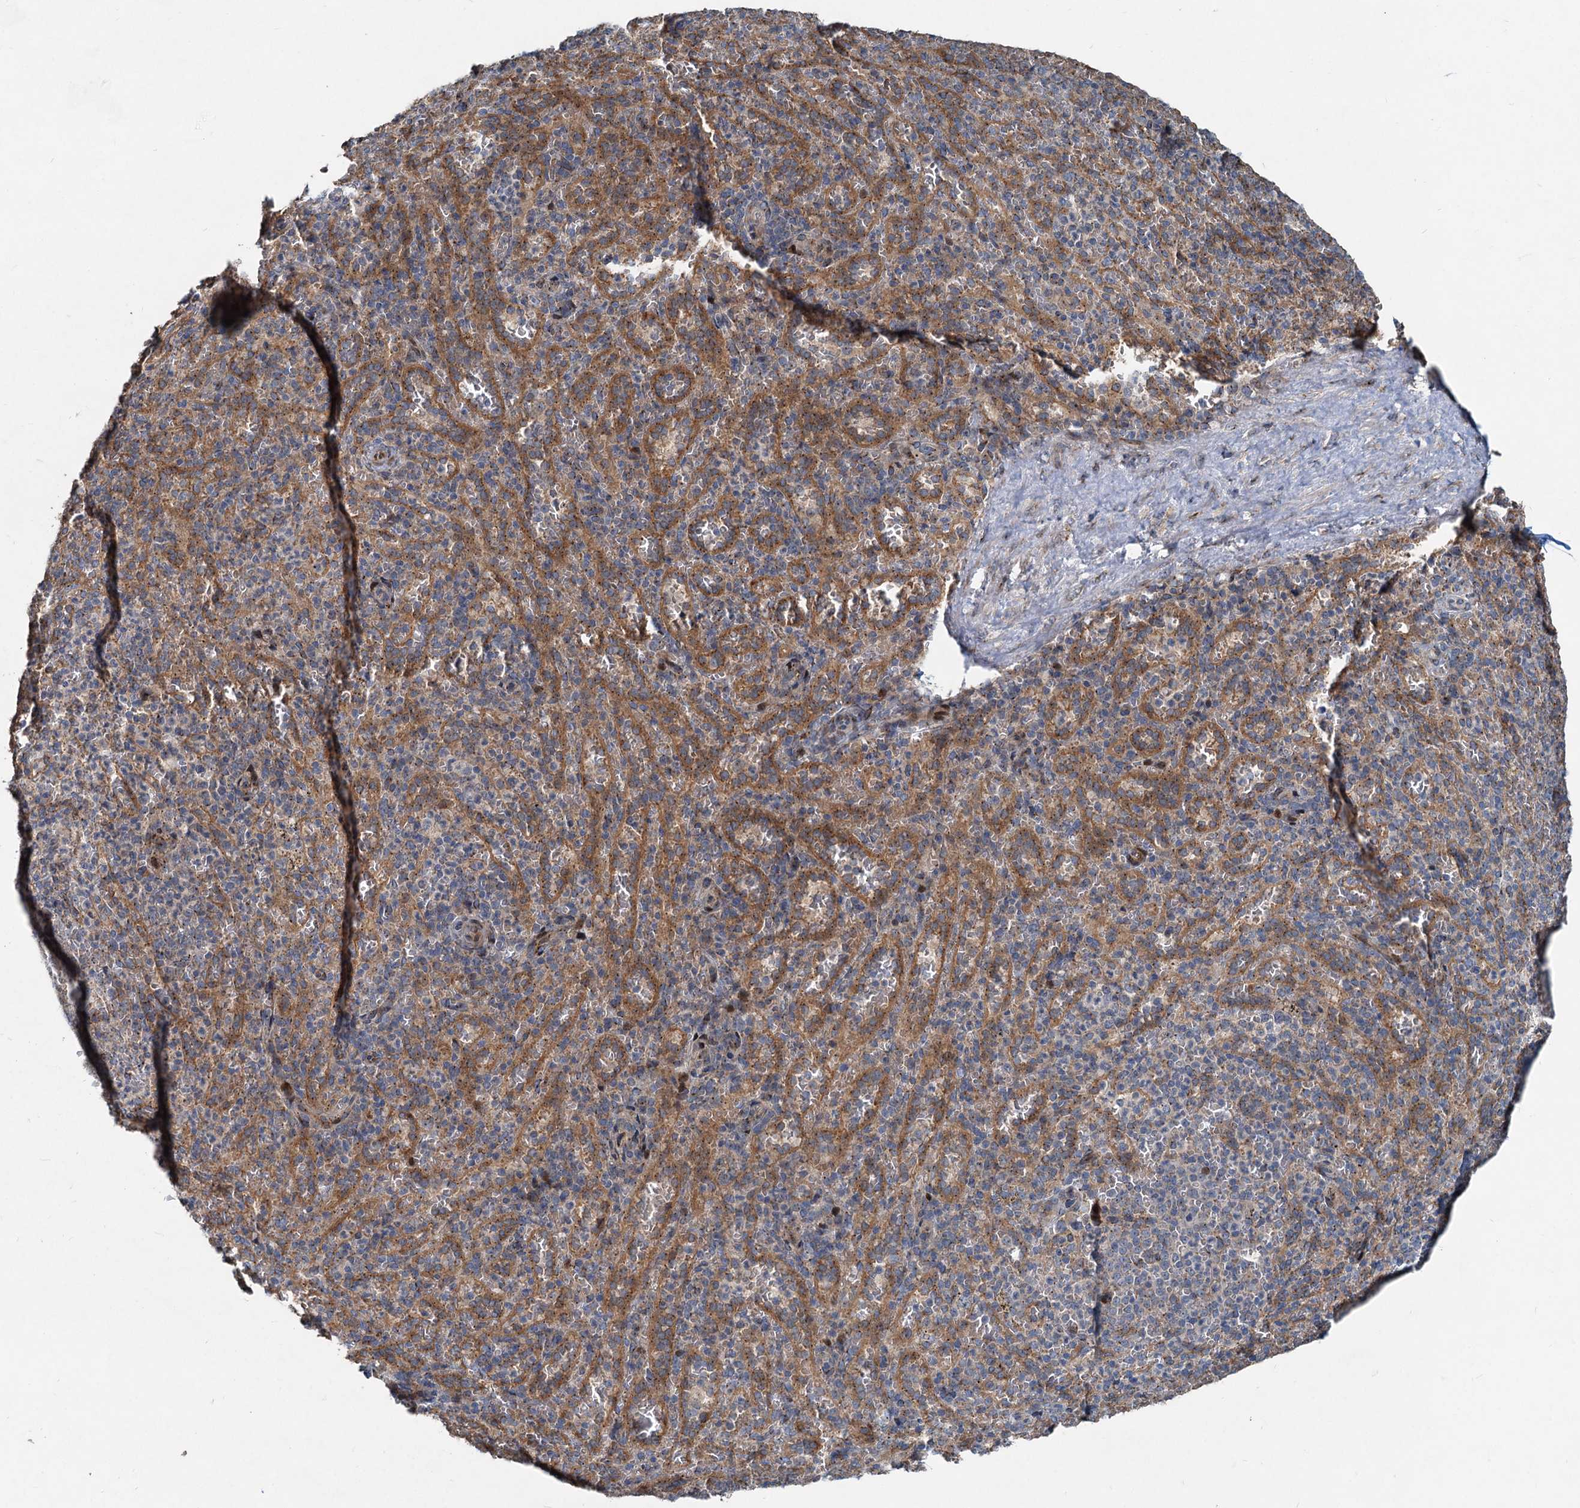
{"staining": {"intensity": "negative", "quantity": "none", "location": "none"}, "tissue": "spleen", "cell_type": "Cells in red pulp", "image_type": "normal", "snomed": [{"axis": "morphology", "description": "Normal tissue, NOS"}, {"axis": "topography", "description": "Spleen"}], "caption": "High magnification brightfield microscopy of unremarkable spleen stained with DAB (brown) and counterstained with hematoxylin (blue): cells in red pulp show no significant expression. (DAB (3,3'-diaminobenzidine) immunohistochemistry with hematoxylin counter stain).", "gene": "CEP68", "patient": {"sex": "female", "age": 21}}